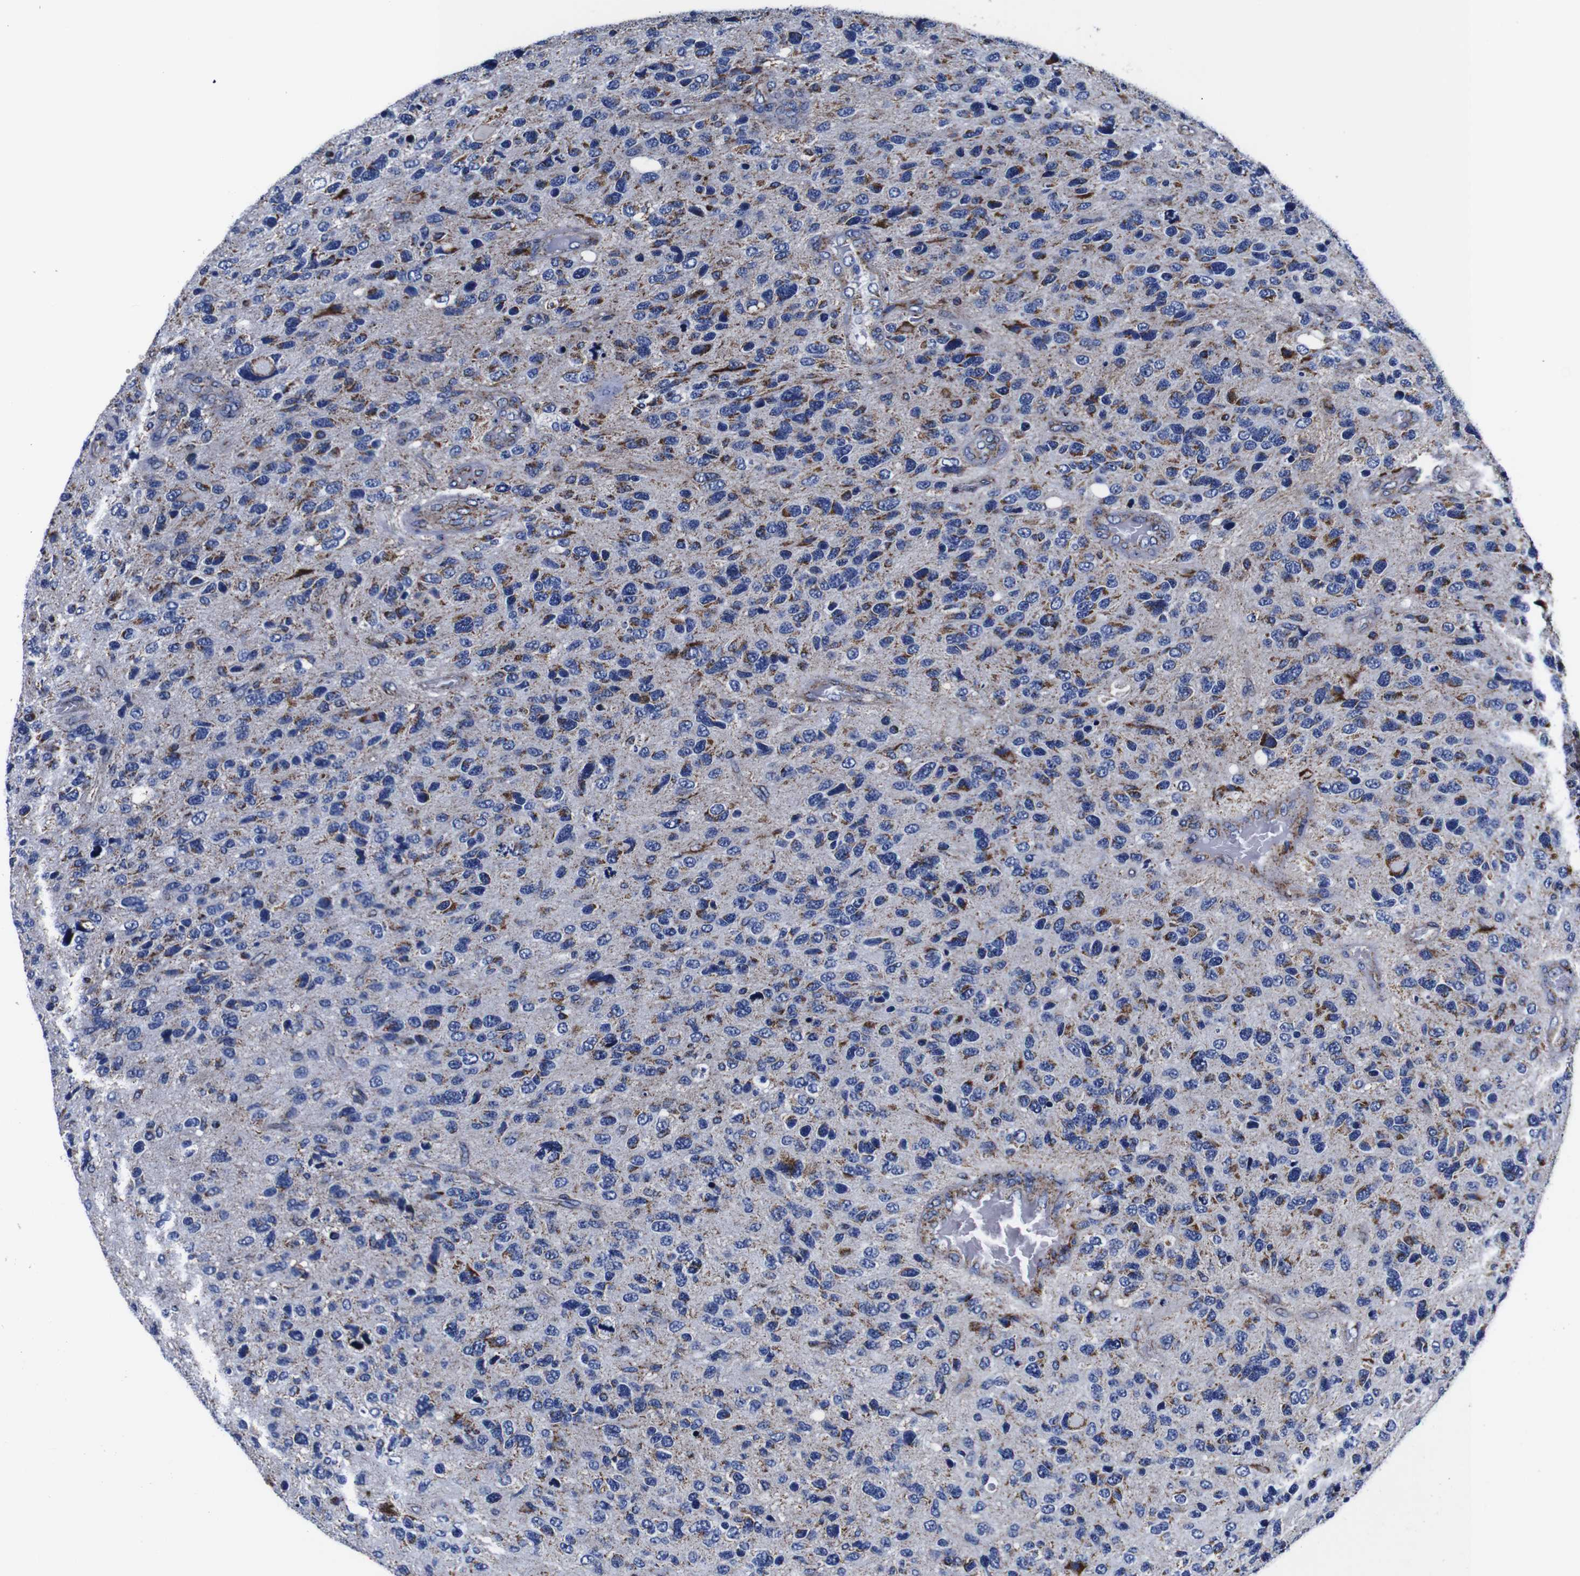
{"staining": {"intensity": "moderate", "quantity": "25%-75%", "location": "cytoplasmic/membranous"}, "tissue": "glioma", "cell_type": "Tumor cells", "image_type": "cancer", "snomed": [{"axis": "morphology", "description": "Glioma, malignant, High grade"}, {"axis": "topography", "description": "Brain"}], "caption": "Immunohistochemistry (IHC) photomicrograph of human malignant glioma (high-grade) stained for a protein (brown), which reveals medium levels of moderate cytoplasmic/membranous positivity in approximately 25%-75% of tumor cells.", "gene": "FKBP9", "patient": {"sex": "female", "age": 58}}